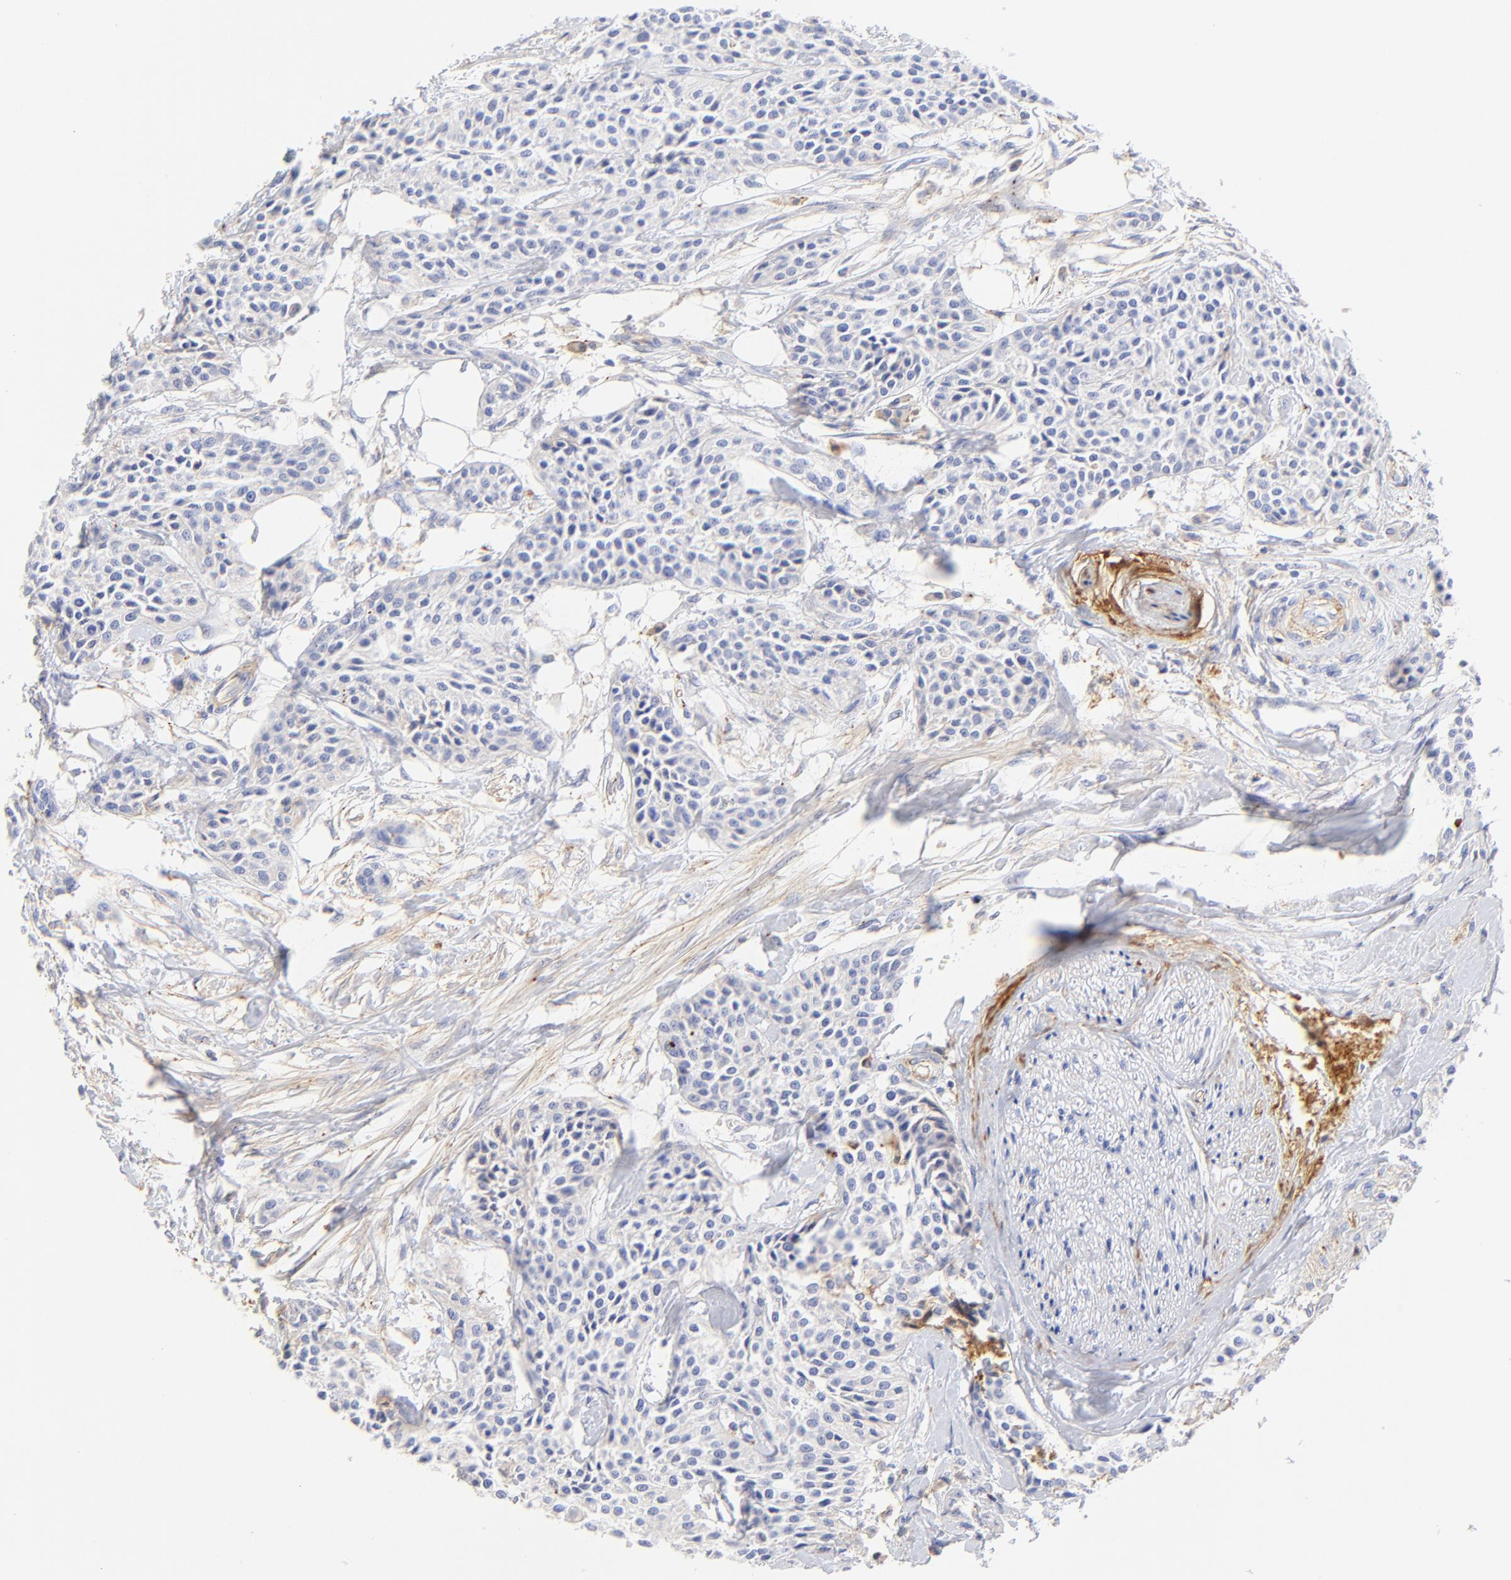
{"staining": {"intensity": "negative", "quantity": "none", "location": "none"}, "tissue": "urothelial cancer", "cell_type": "Tumor cells", "image_type": "cancer", "snomed": [{"axis": "morphology", "description": "Urothelial carcinoma, High grade"}, {"axis": "topography", "description": "Urinary bladder"}], "caption": "Immunohistochemical staining of urothelial carcinoma (high-grade) shows no significant staining in tumor cells.", "gene": "MDGA2", "patient": {"sex": "male", "age": 56}}